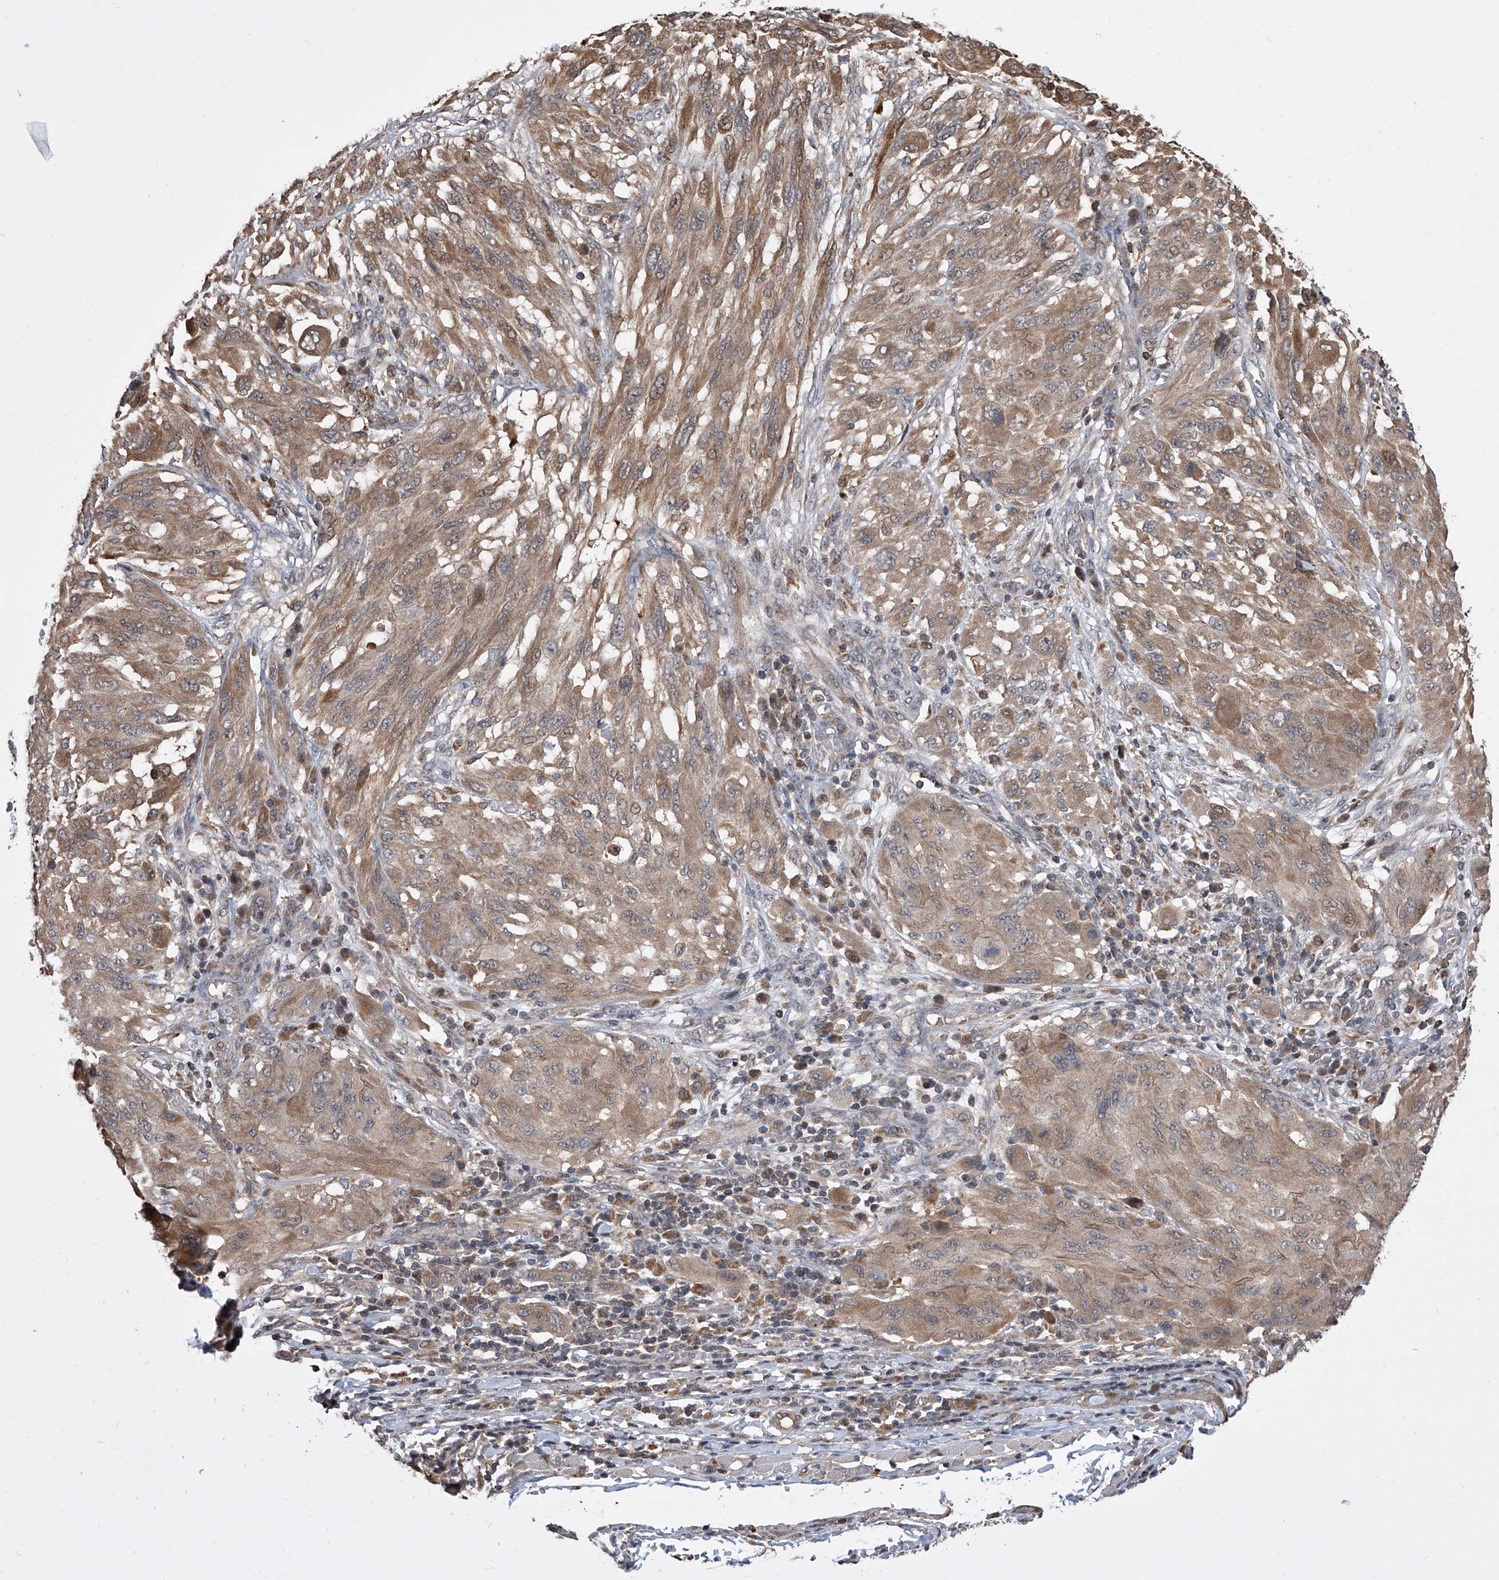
{"staining": {"intensity": "weak", "quantity": ">75%", "location": "cytoplasmic/membranous"}, "tissue": "melanoma", "cell_type": "Tumor cells", "image_type": "cancer", "snomed": [{"axis": "morphology", "description": "Malignant melanoma, NOS"}, {"axis": "topography", "description": "Skin"}], "caption": "The image reveals staining of malignant melanoma, revealing weak cytoplasmic/membranous protein expression (brown color) within tumor cells.", "gene": "GMDS", "patient": {"sex": "female", "age": 91}}